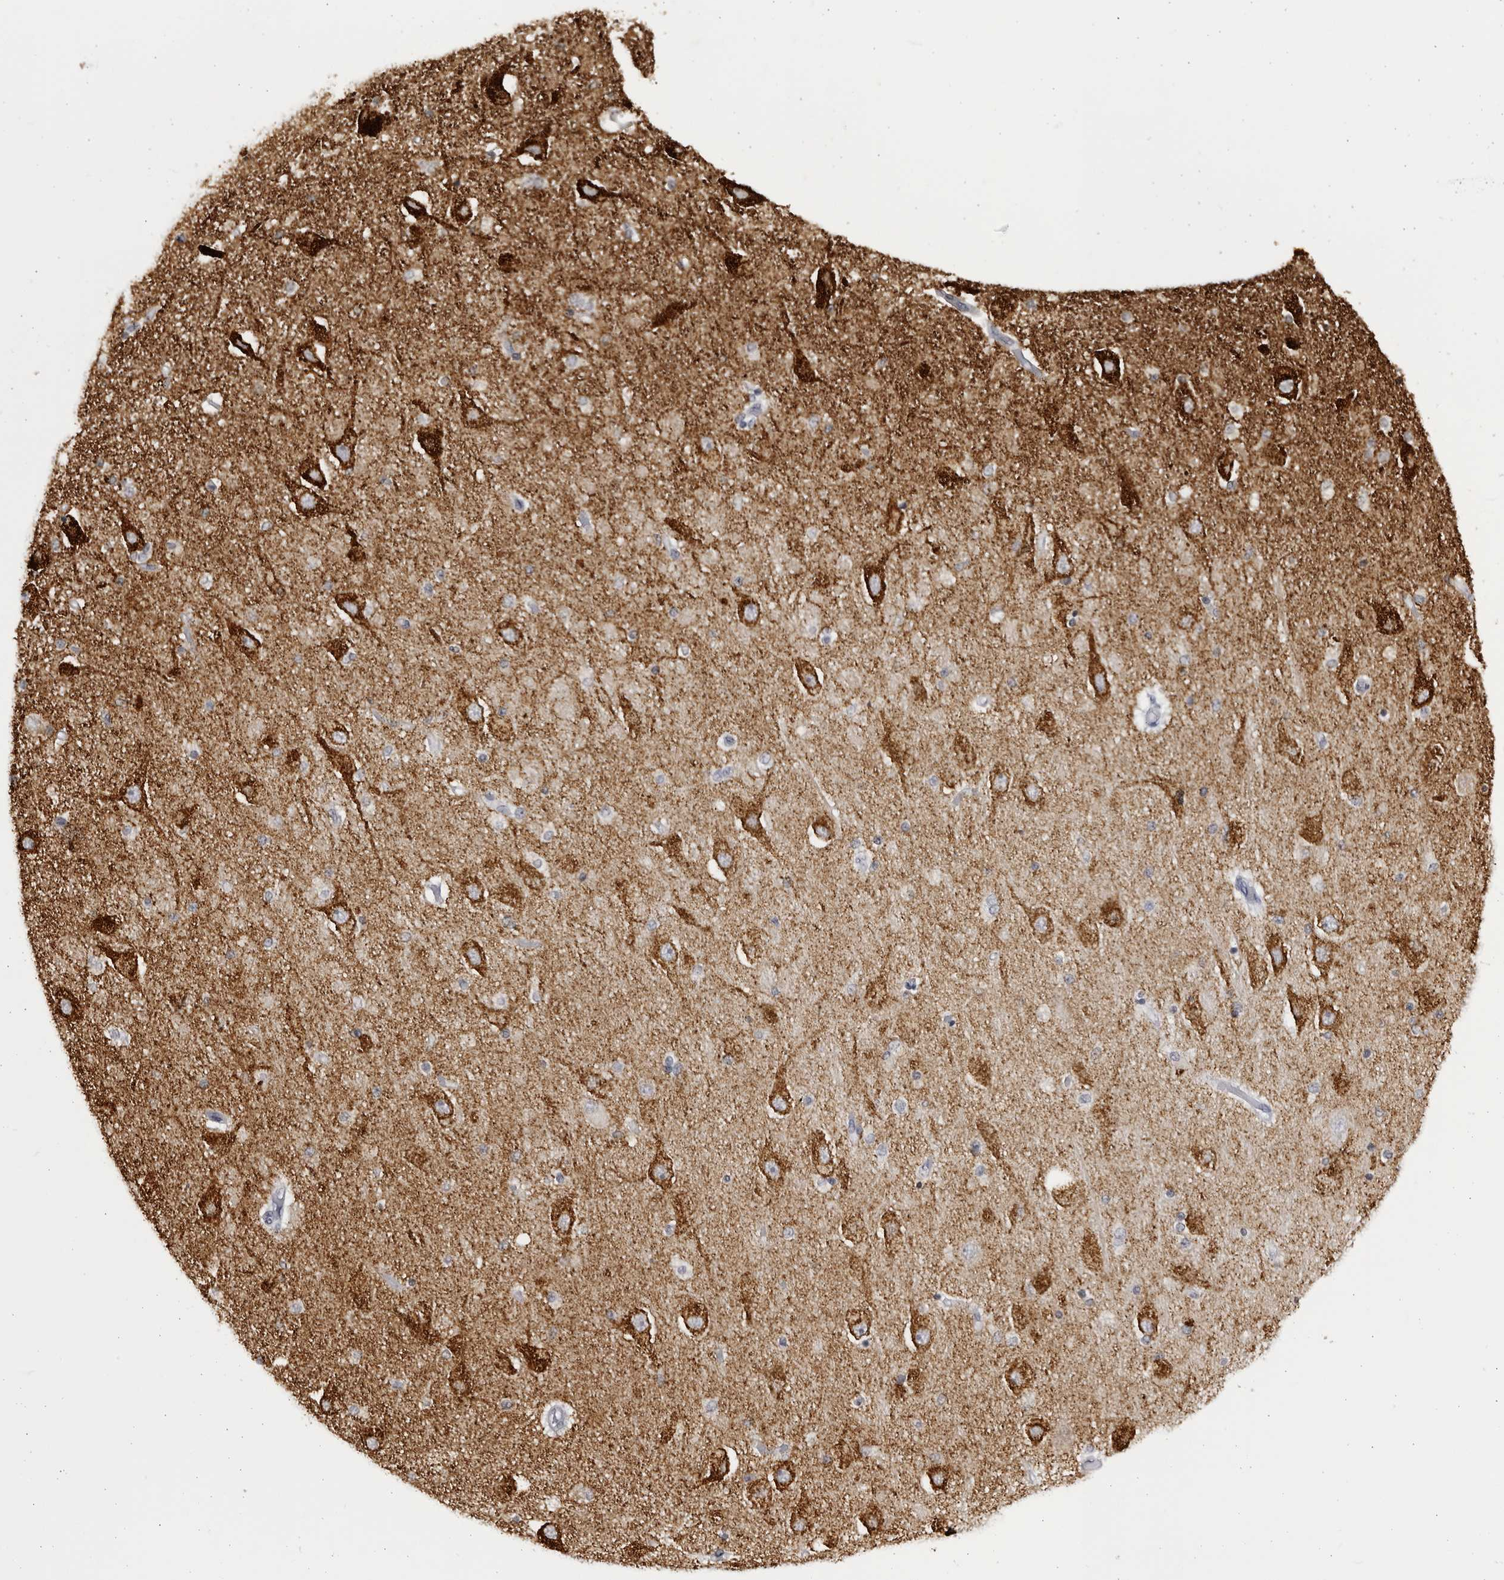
{"staining": {"intensity": "moderate", "quantity": "<25%", "location": "cytoplasmic/membranous"}, "tissue": "hippocampus", "cell_type": "Glial cells", "image_type": "normal", "snomed": [{"axis": "morphology", "description": "Normal tissue, NOS"}, {"axis": "topography", "description": "Hippocampus"}], "caption": "Hippocampus stained with DAB (3,3'-diaminobenzidine) immunohistochemistry shows low levels of moderate cytoplasmic/membranous staining in about <25% of glial cells.", "gene": "SLC25A22", "patient": {"sex": "female", "age": 54}}